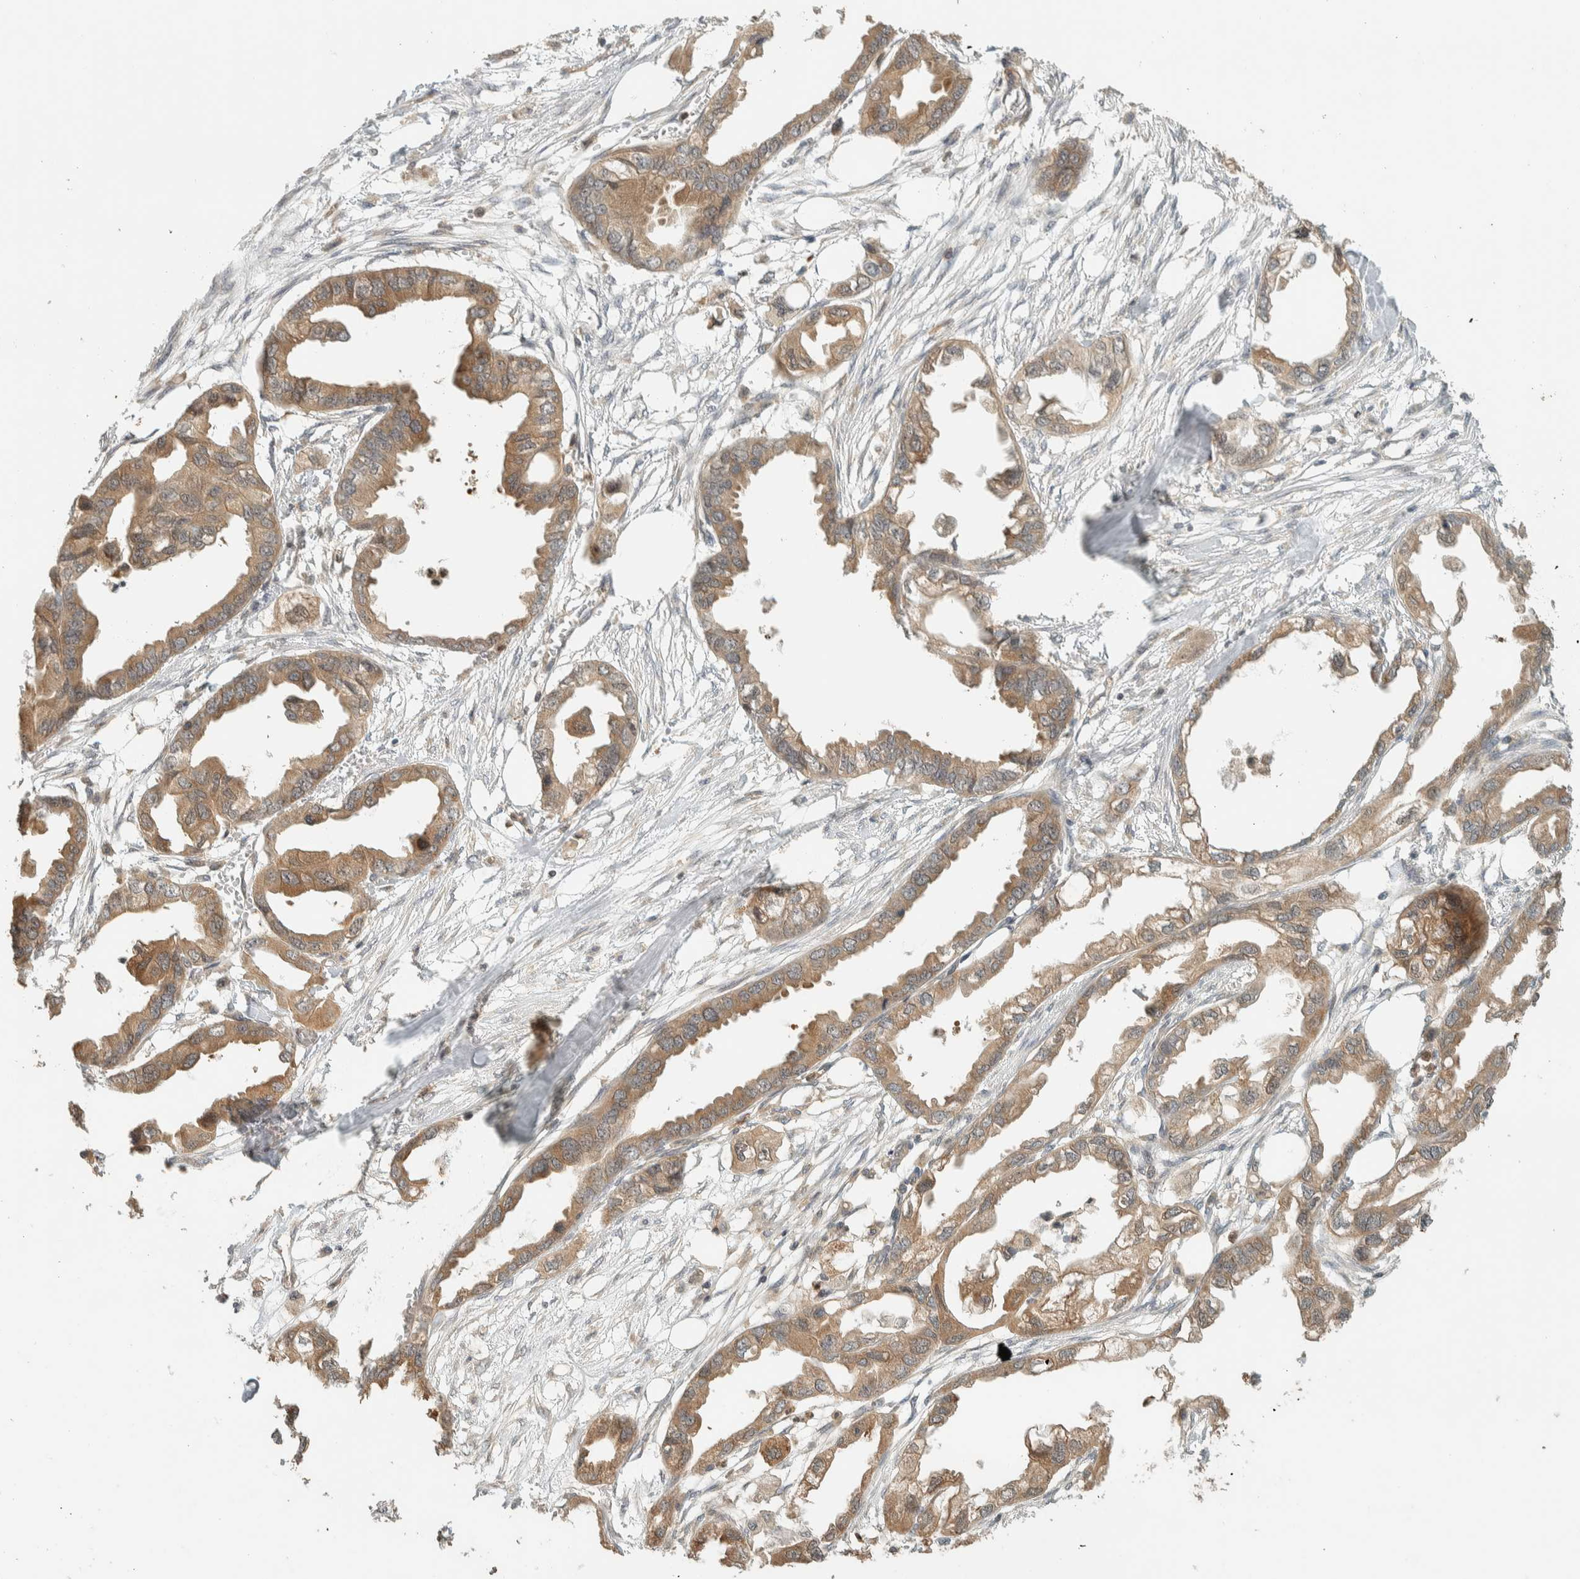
{"staining": {"intensity": "moderate", "quantity": ">75%", "location": "cytoplasmic/membranous"}, "tissue": "endometrial cancer", "cell_type": "Tumor cells", "image_type": "cancer", "snomed": [{"axis": "morphology", "description": "Adenocarcinoma, NOS"}, {"axis": "morphology", "description": "Adenocarcinoma, metastatic, NOS"}, {"axis": "topography", "description": "Adipose tissue"}, {"axis": "topography", "description": "Endometrium"}], "caption": "Endometrial adenocarcinoma stained with immunohistochemistry reveals moderate cytoplasmic/membranous expression in approximately >75% of tumor cells.", "gene": "ADSS2", "patient": {"sex": "female", "age": 67}}